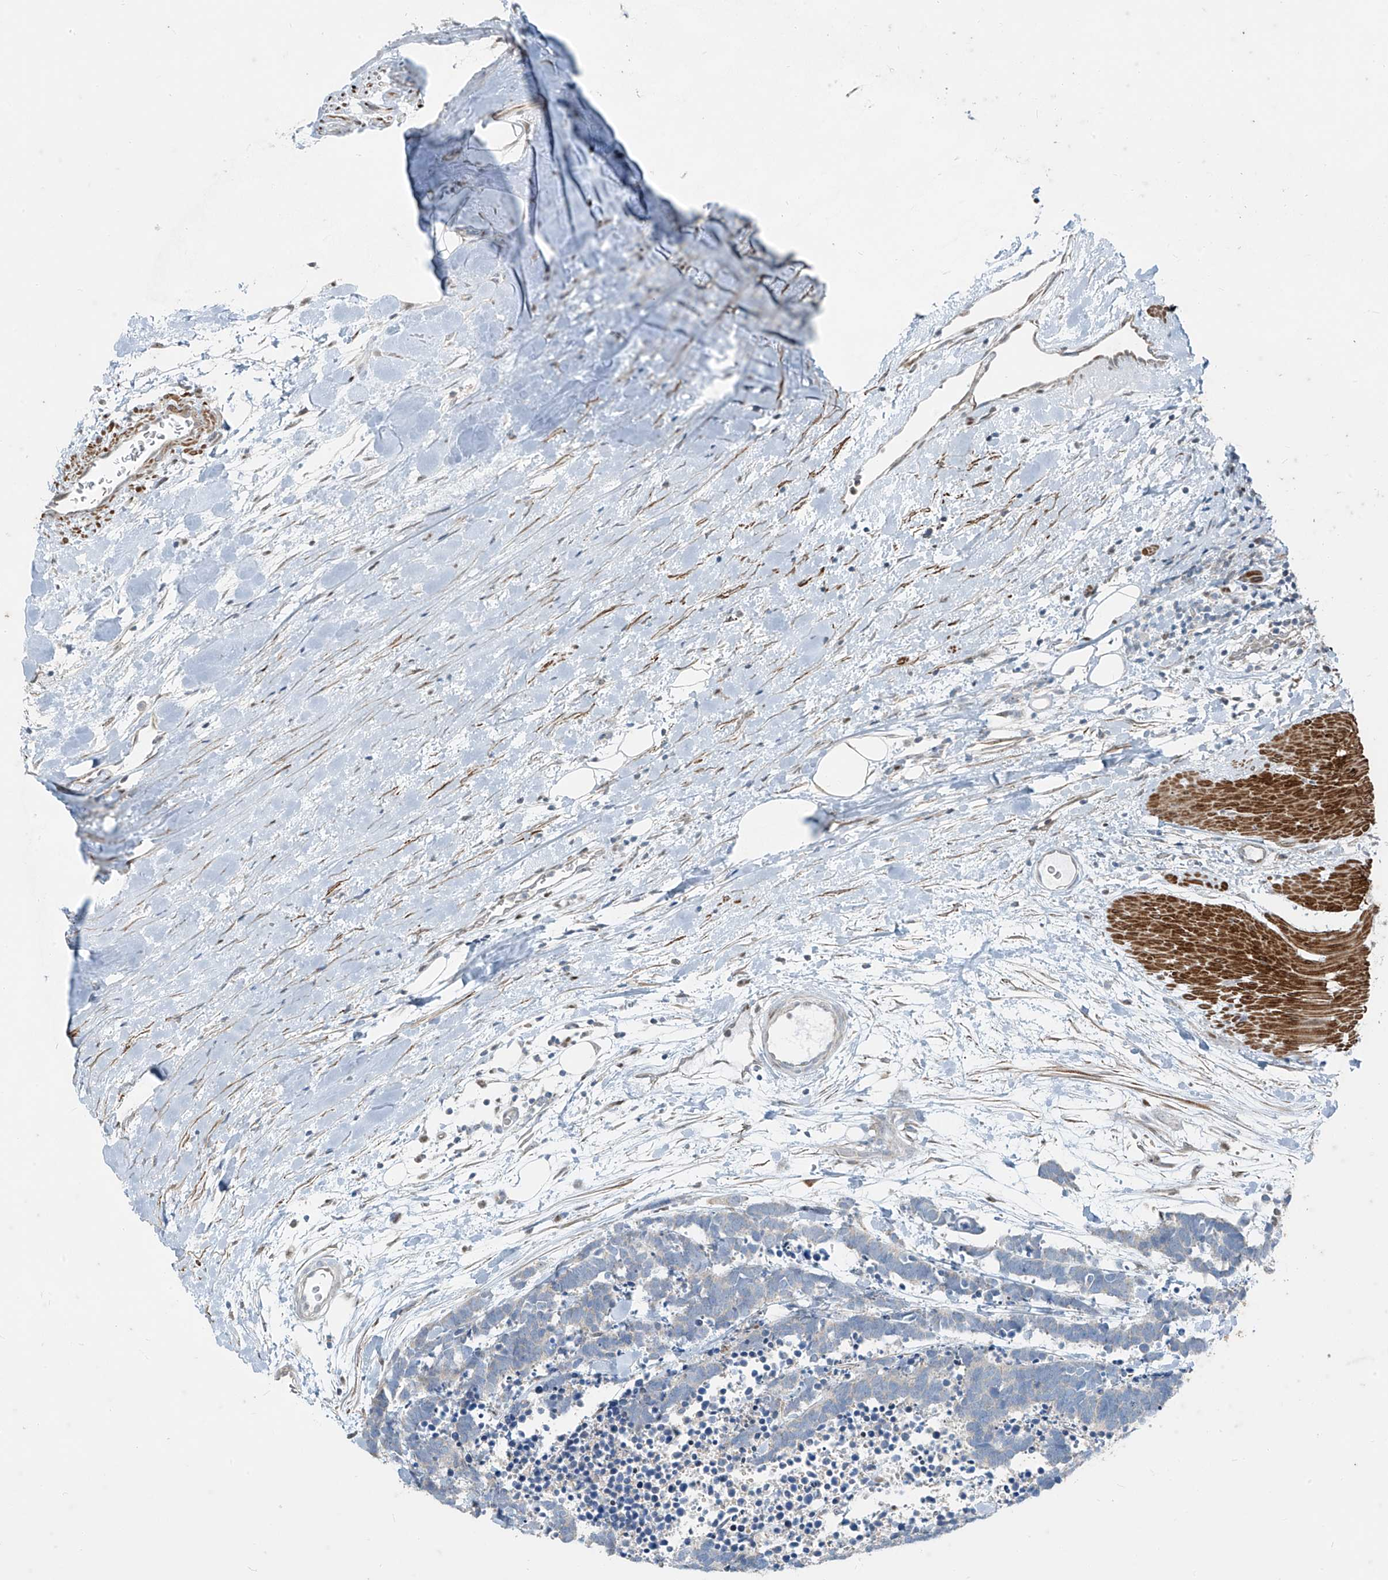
{"staining": {"intensity": "negative", "quantity": "none", "location": "none"}, "tissue": "carcinoid", "cell_type": "Tumor cells", "image_type": "cancer", "snomed": [{"axis": "morphology", "description": "Carcinoma, NOS"}, {"axis": "morphology", "description": "Carcinoid, malignant, NOS"}, {"axis": "topography", "description": "Urinary bladder"}], "caption": "Tumor cells show no significant positivity in carcinoid. (Stains: DAB IHC with hematoxylin counter stain, Microscopy: brightfield microscopy at high magnification).", "gene": "PPCS", "patient": {"sex": "male", "age": 57}}